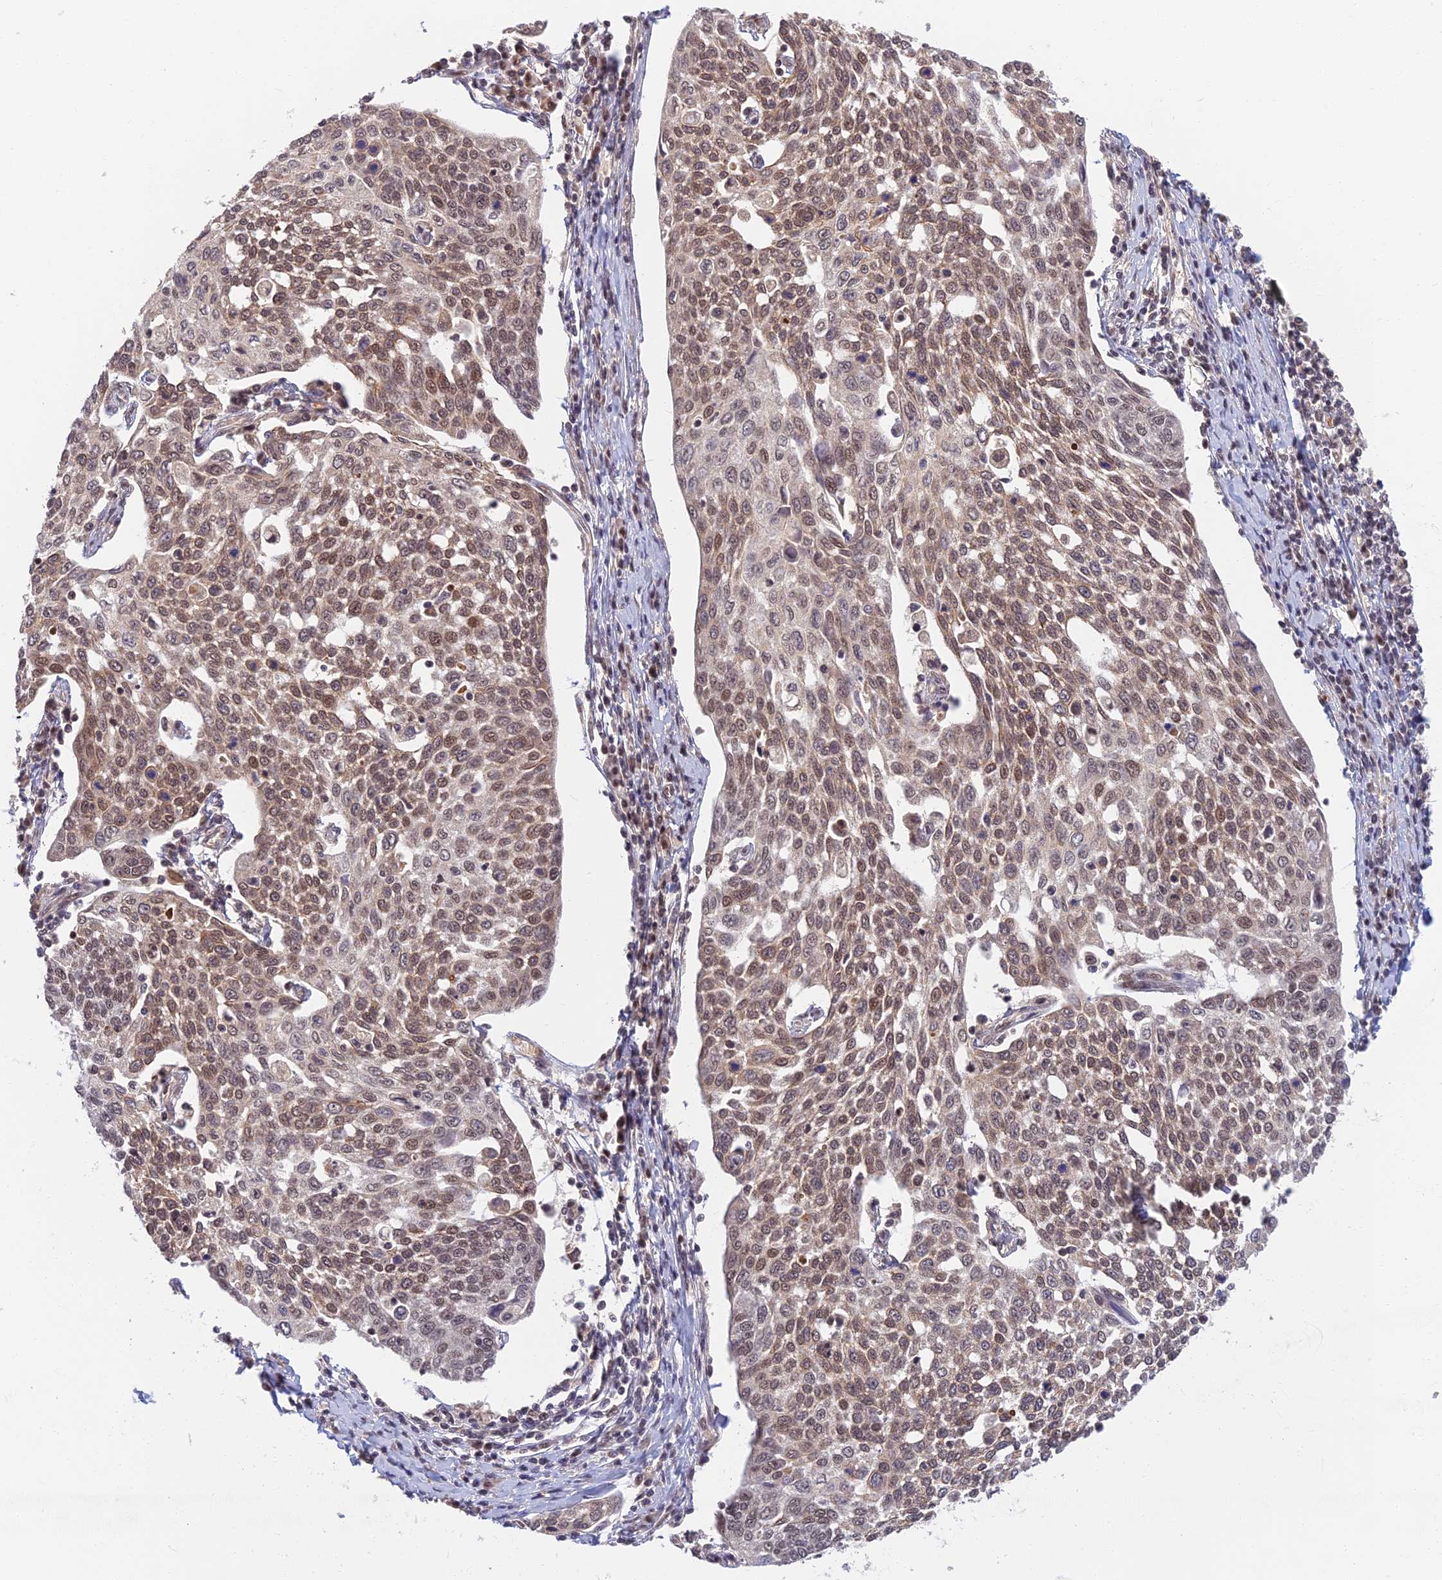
{"staining": {"intensity": "moderate", "quantity": ">75%", "location": "nuclear"}, "tissue": "cervical cancer", "cell_type": "Tumor cells", "image_type": "cancer", "snomed": [{"axis": "morphology", "description": "Squamous cell carcinoma, NOS"}, {"axis": "topography", "description": "Cervix"}], "caption": "Cervical squamous cell carcinoma stained with DAB (3,3'-diaminobenzidine) immunohistochemistry (IHC) shows medium levels of moderate nuclear positivity in about >75% of tumor cells. Immunohistochemistry stains the protein of interest in brown and the nuclei are stained blue.", "gene": "TCEA2", "patient": {"sex": "female", "age": 34}}